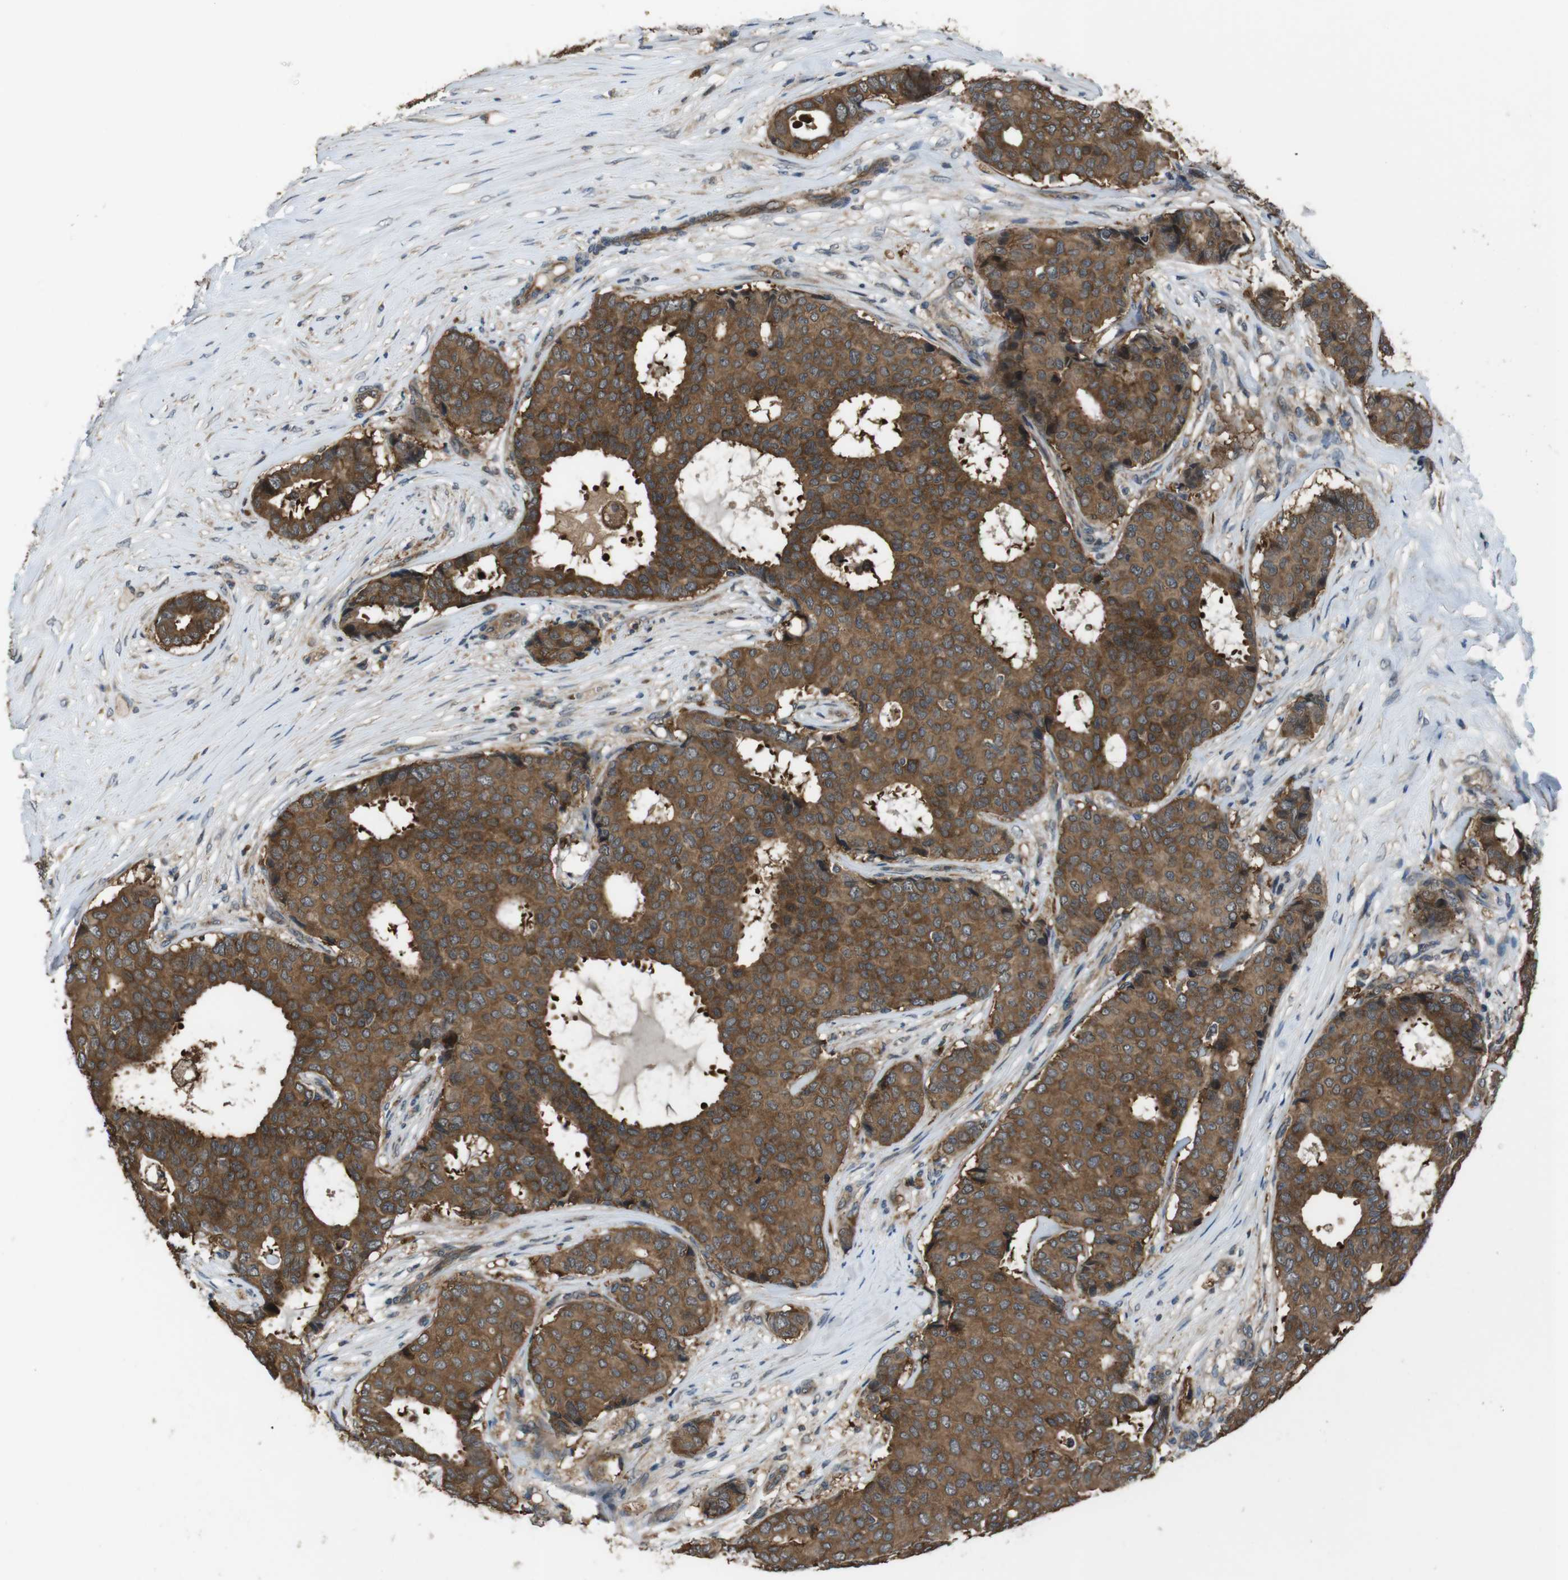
{"staining": {"intensity": "moderate", "quantity": ">75%", "location": "cytoplasmic/membranous"}, "tissue": "breast cancer", "cell_type": "Tumor cells", "image_type": "cancer", "snomed": [{"axis": "morphology", "description": "Duct carcinoma"}, {"axis": "topography", "description": "Breast"}], "caption": "The photomicrograph demonstrates immunohistochemical staining of intraductal carcinoma (breast). There is moderate cytoplasmic/membranous expression is present in about >75% of tumor cells. (Brightfield microscopy of DAB IHC at high magnification).", "gene": "SLC22A23", "patient": {"sex": "female", "age": 75}}